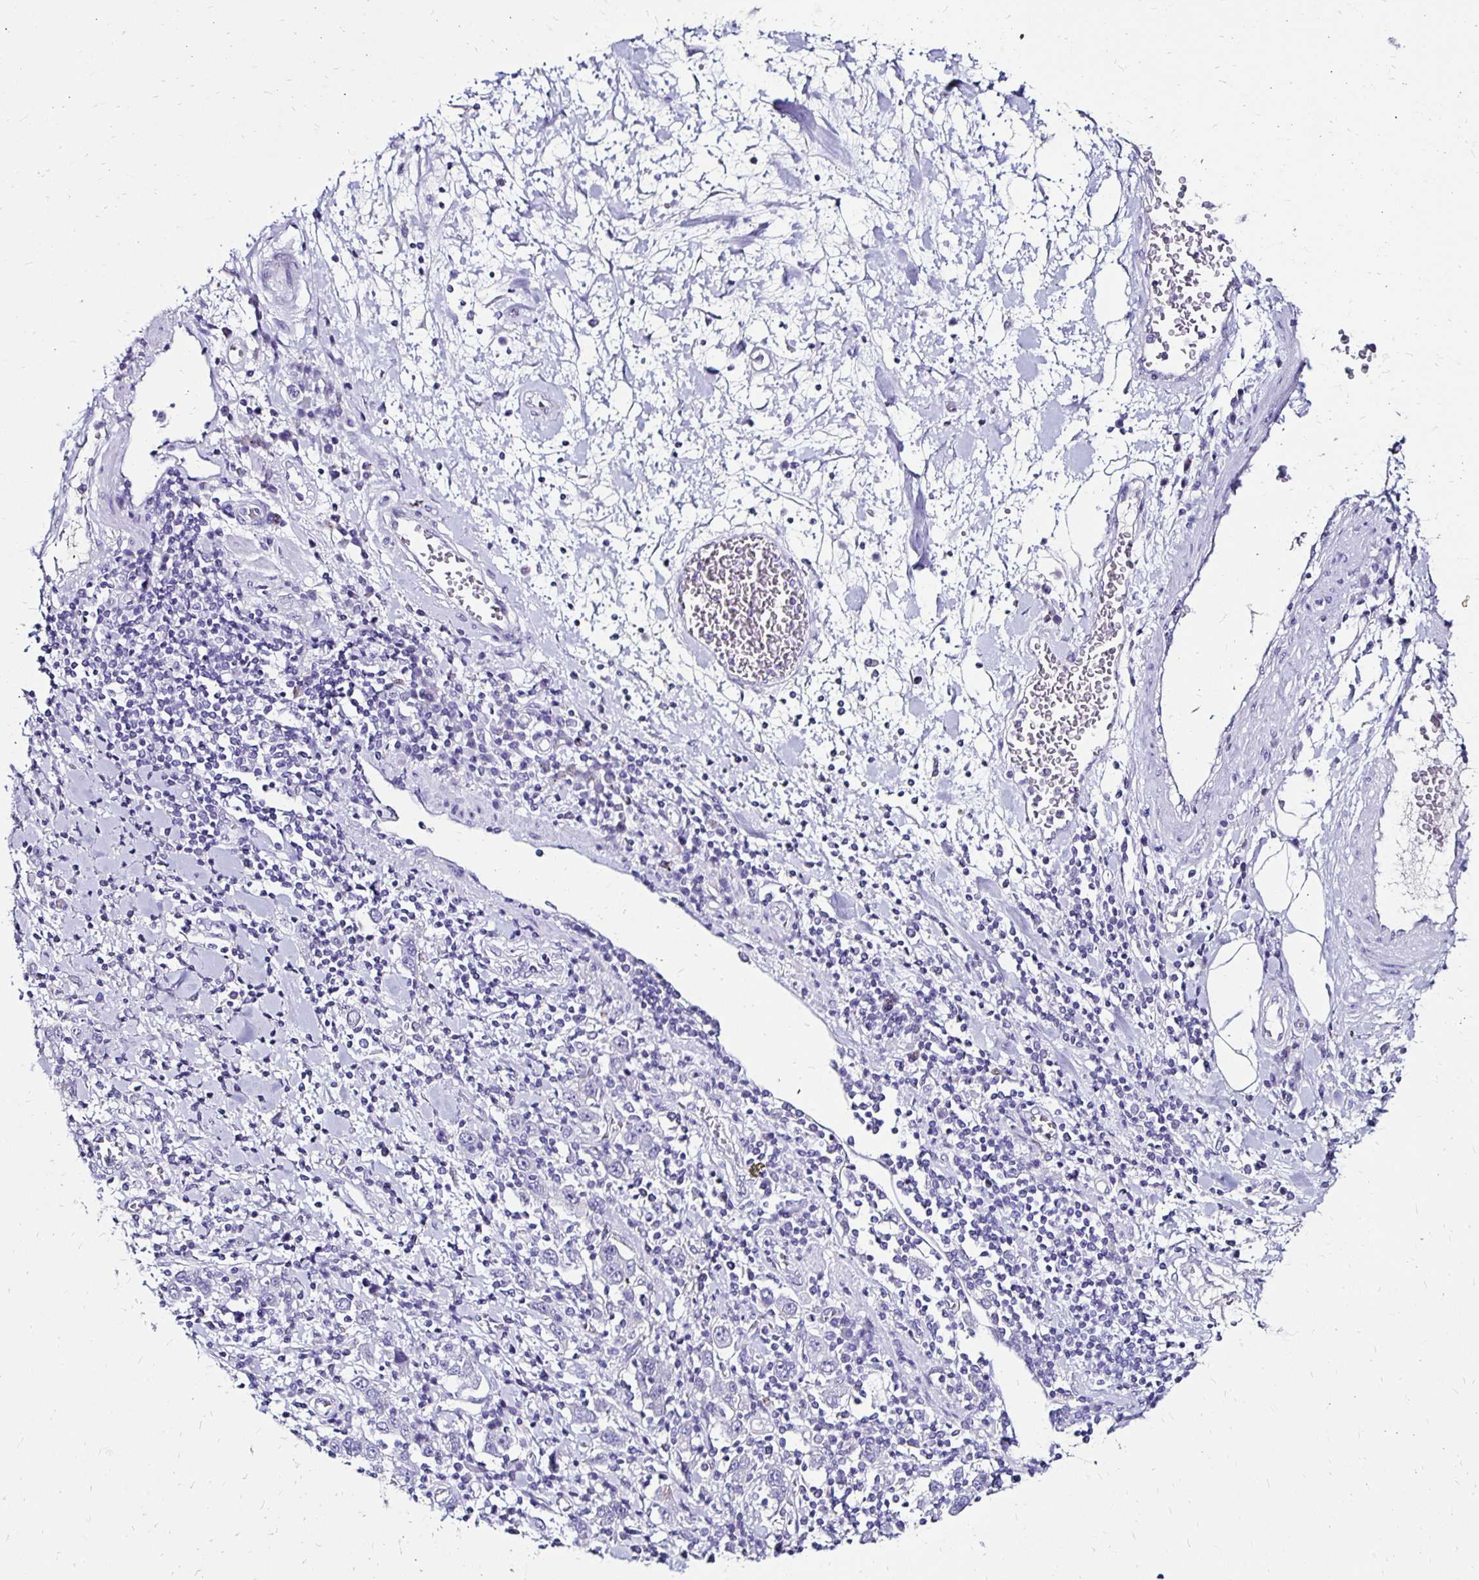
{"staining": {"intensity": "negative", "quantity": "none", "location": "none"}, "tissue": "stomach cancer", "cell_type": "Tumor cells", "image_type": "cancer", "snomed": [{"axis": "morphology", "description": "Normal tissue, NOS"}, {"axis": "morphology", "description": "Adenocarcinoma, NOS"}, {"axis": "topography", "description": "Stomach, upper"}, {"axis": "topography", "description": "Stomach"}], "caption": "A micrograph of adenocarcinoma (stomach) stained for a protein shows no brown staining in tumor cells.", "gene": "KCNT1", "patient": {"sex": "male", "age": 59}}